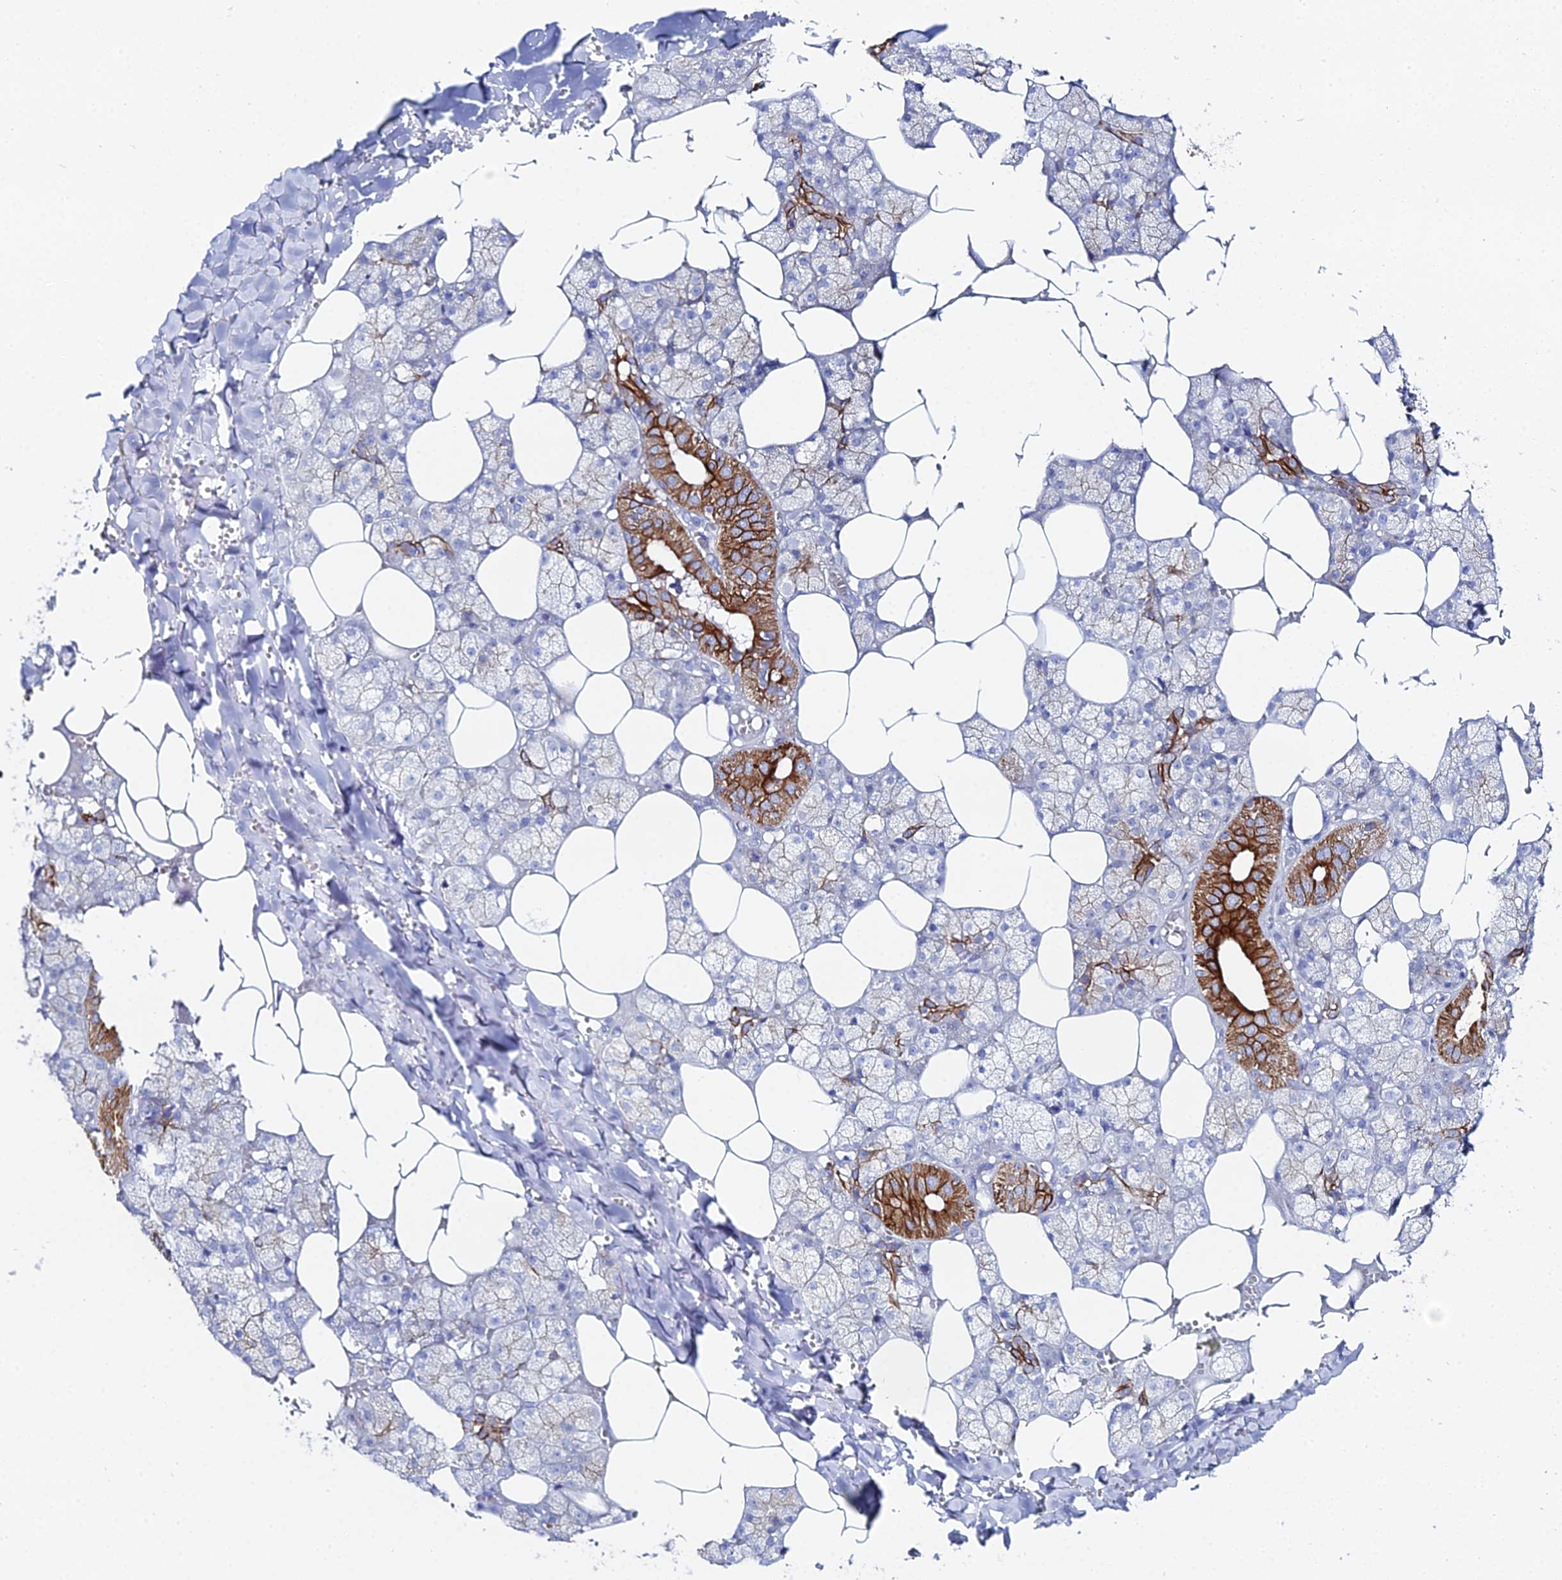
{"staining": {"intensity": "strong", "quantity": "25%-75%", "location": "cytoplasmic/membranous"}, "tissue": "salivary gland", "cell_type": "Glandular cells", "image_type": "normal", "snomed": [{"axis": "morphology", "description": "Normal tissue, NOS"}, {"axis": "topography", "description": "Salivary gland"}], "caption": "Immunohistochemistry (IHC) photomicrograph of unremarkable salivary gland: salivary gland stained using immunohistochemistry exhibits high levels of strong protein expression localized specifically in the cytoplasmic/membranous of glandular cells, appearing as a cytoplasmic/membranous brown color.", "gene": "DHX34", "patient": {"sex": "male", "age": 62}}